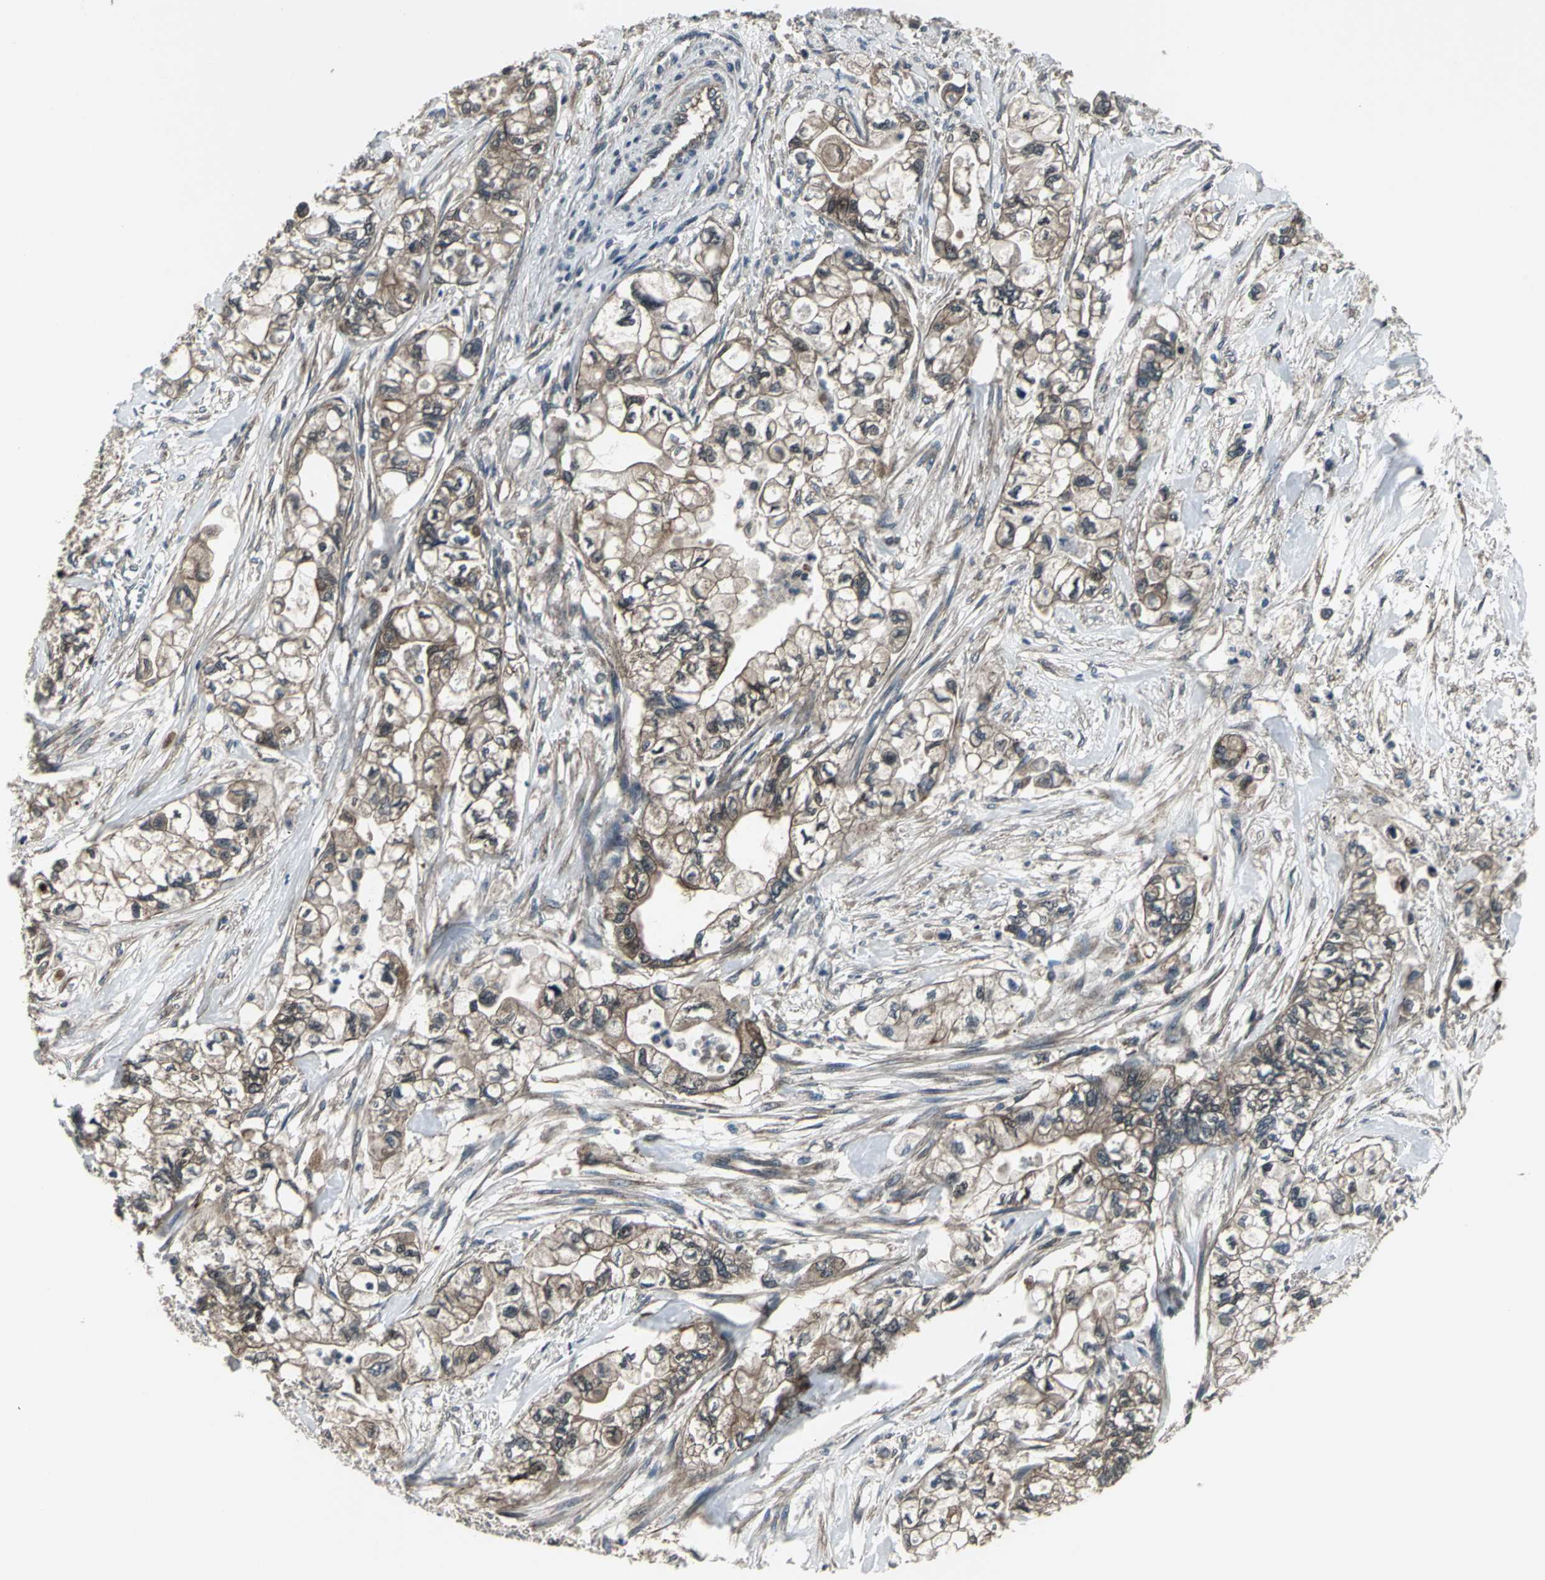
{"staining": {"intensity": "strong", "quantity": ">75%", "location": "cytoplasmic/membranous"}, "tissue": "pancreatic cancer", "cell_type": "Tumor cells", "image_type": "cancer", "snomed": [{"axis": "morphology", "description": "Adenocarcinoma, NOS"}, {"axis": "topography", "description": "Pancreas"}], "caption": "Tumor cells reveal high levels of strong cytoplasmic/membranous staining in about >75% of cells in human pancreatic cancer. Nuclei are stained in blue.", "gene": "PFDN1", "patient": {"sex": "male", "age": 79}}